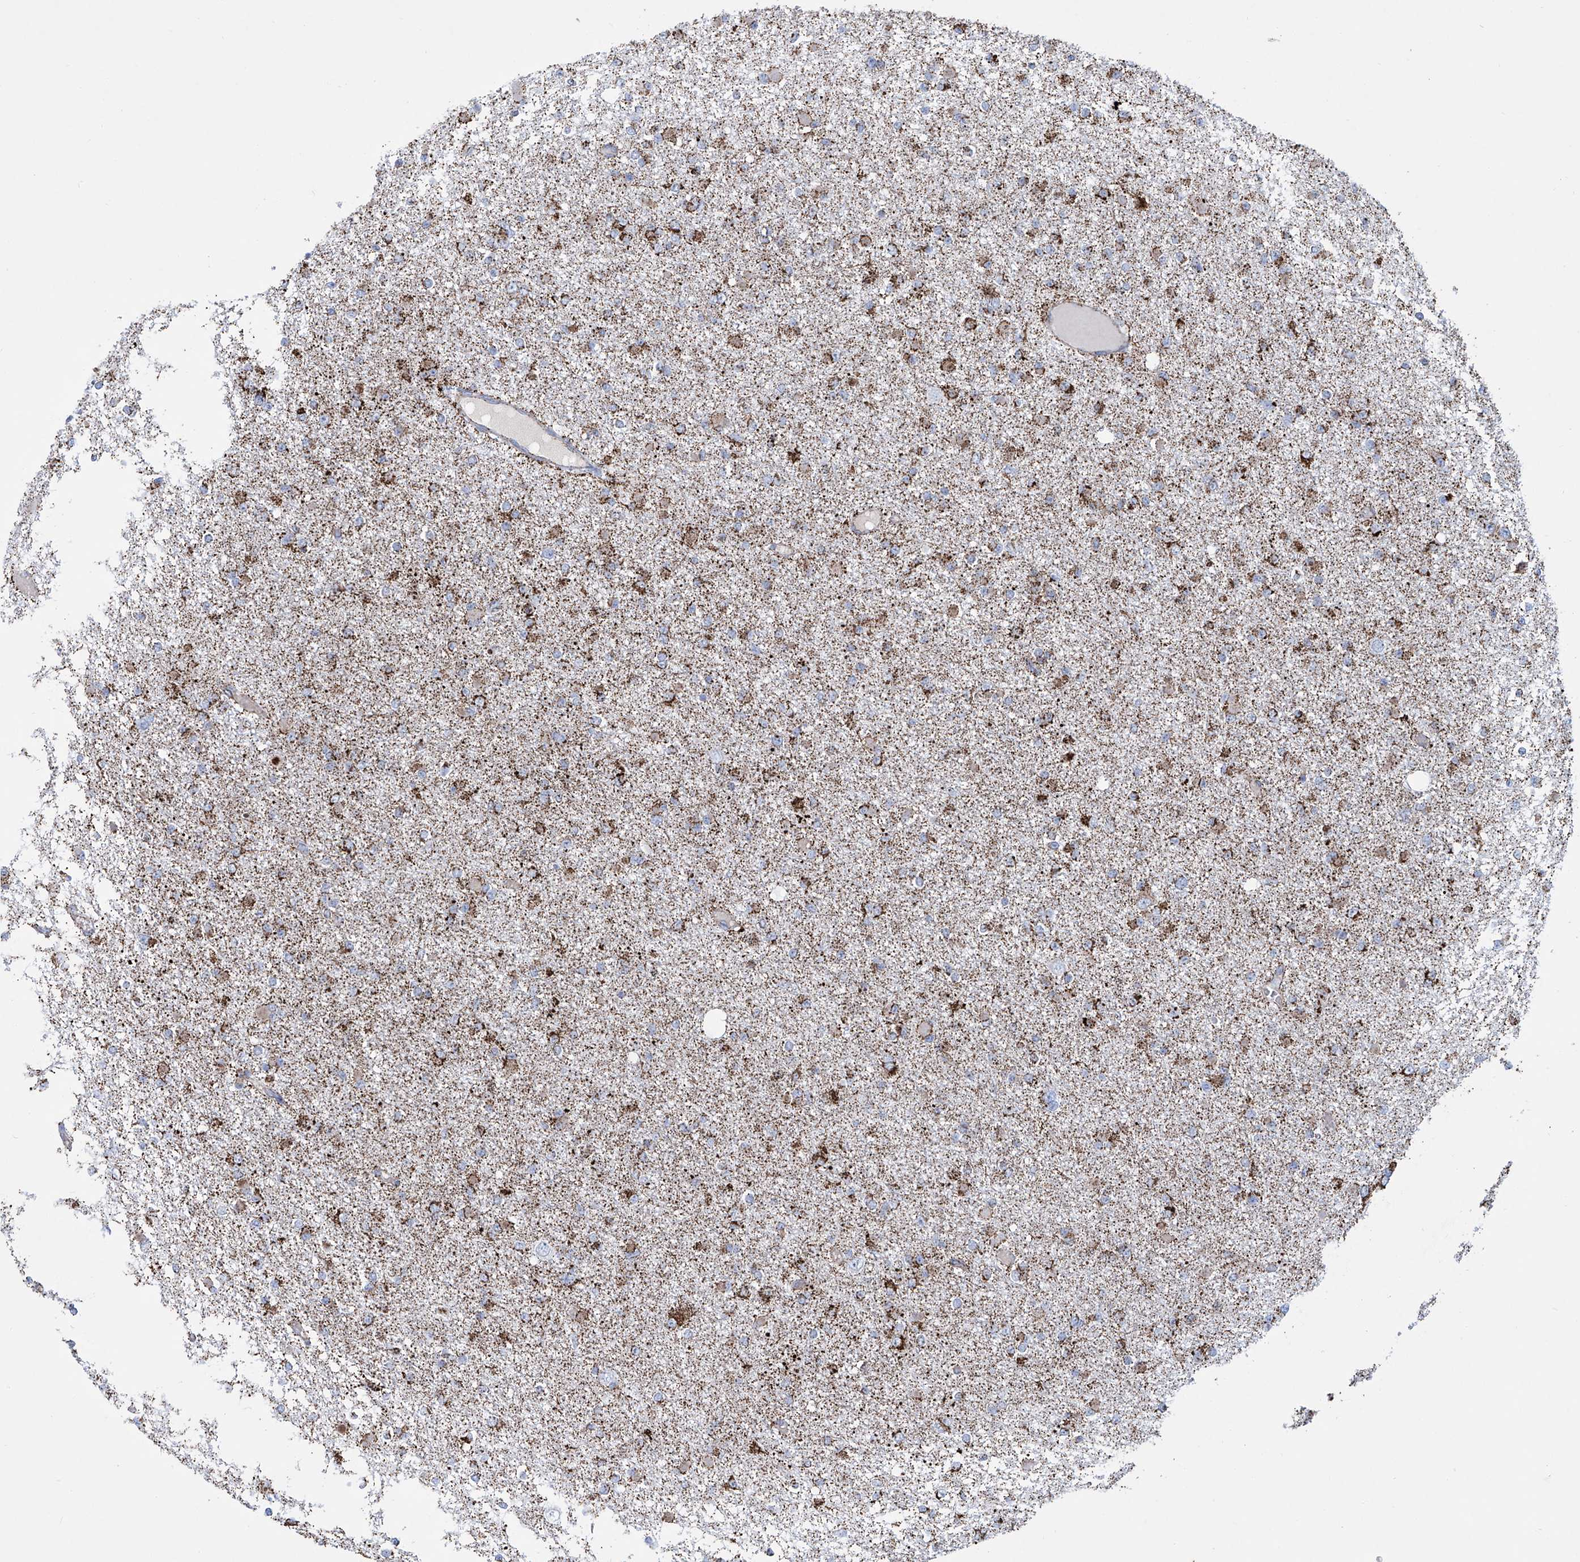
{"staining": {"intensity": "strong", "quantity": "25%-75%", "location": "cytoplasmic/membranous"}, "tissue": "glioma", "cell_type": "Tumor cells", "image_type": "cancer", "snomed": [{"axis": "morphology", "description": "Glioma, malignant, Low grade"}, {"axis": "topography", "description": "Brain"}], "caption": "Tumor cells display high levels of strong cytoplasmic/membranous positivity in about 25%-75% of cells in human glioma. (brown staining indicates protein expression, while blue staining denotes nuclei).", "gene": "ALDH6A1", "patient": {"sex": "female", "age": 22}}